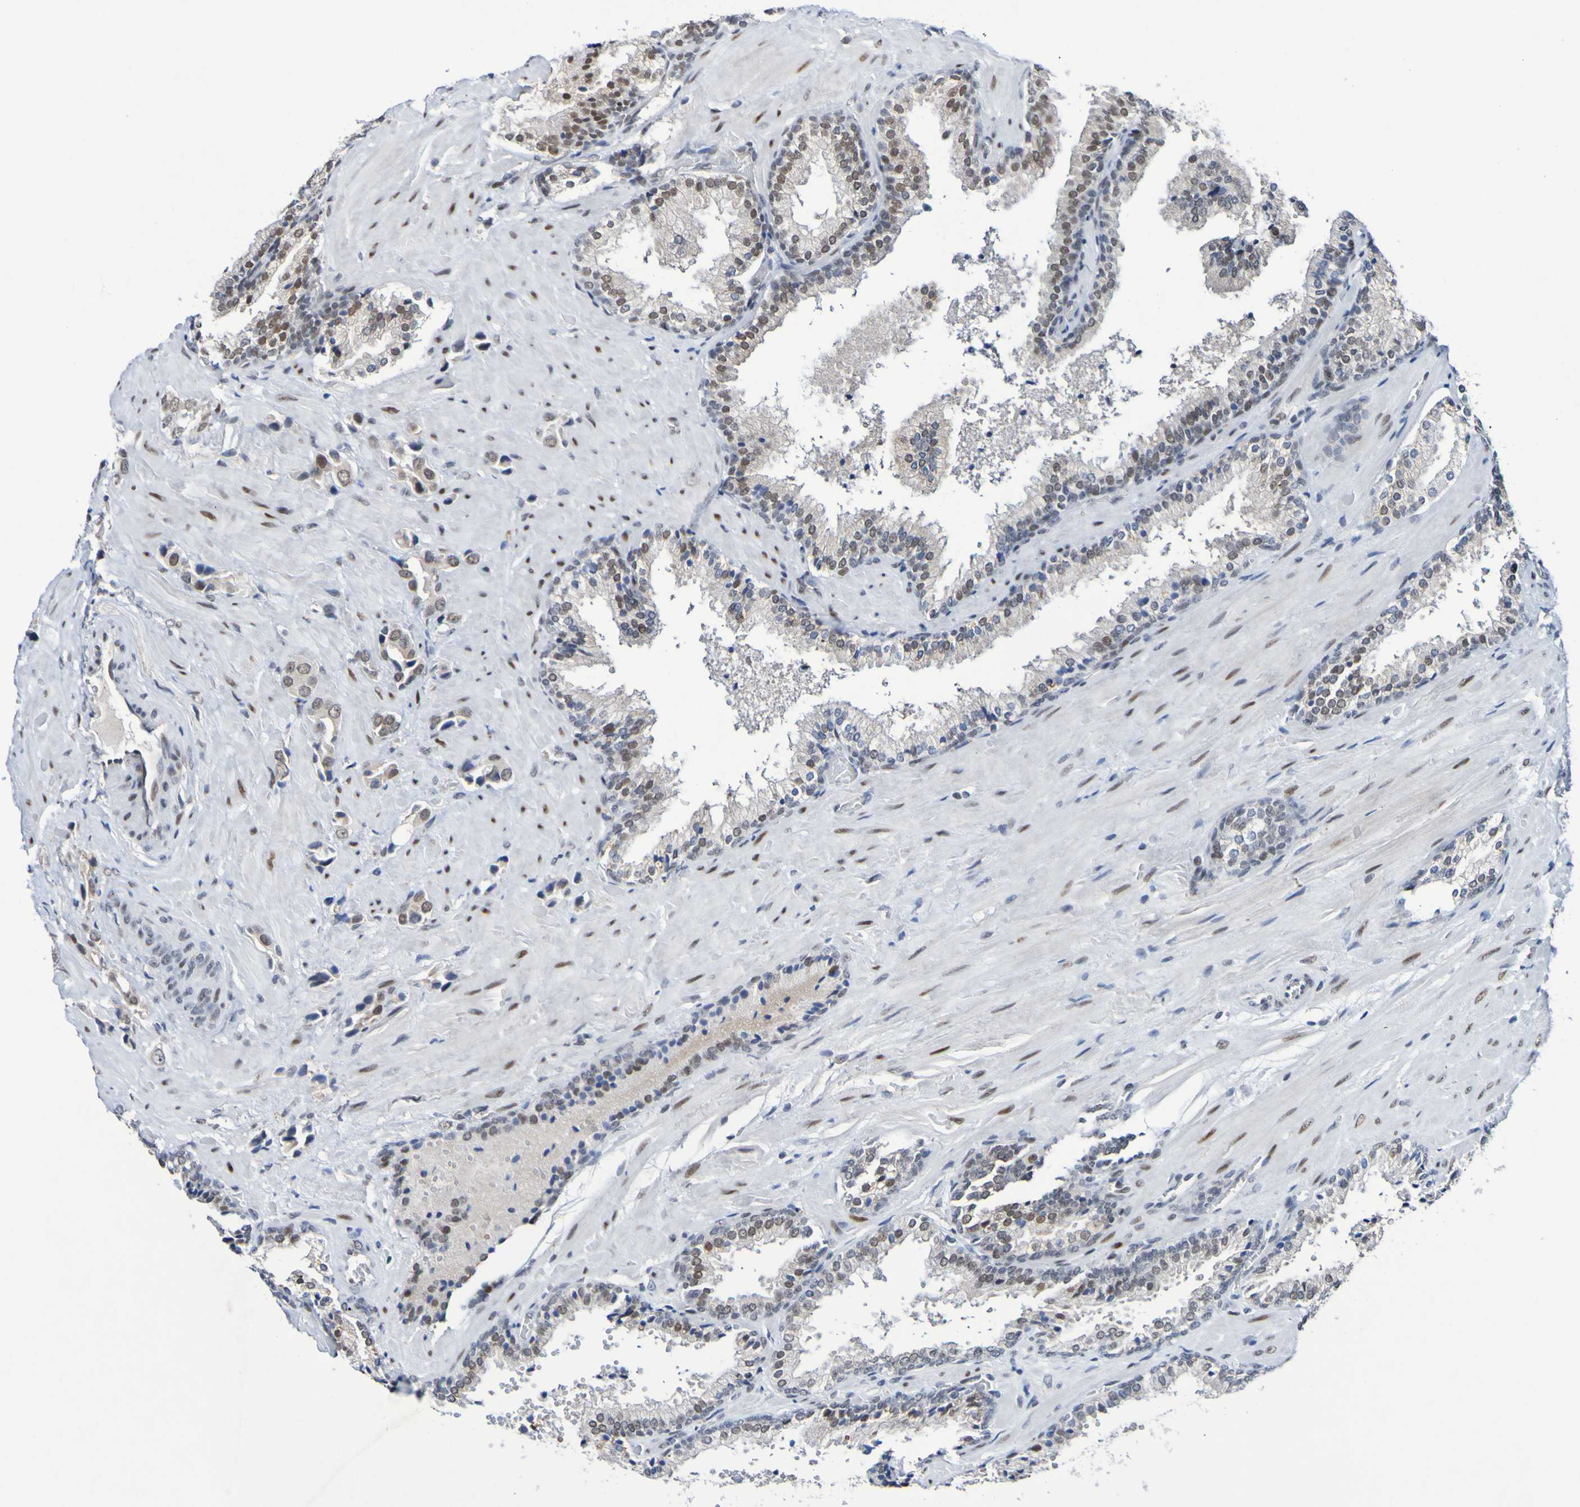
{"staining": {"intensity": "moderate", "quantity": ">75%", "location": "nuclear"}, "tissue": "prostate cancer", "cell_type": "Tumor cells", "image_type": "cancer", "snomed": [{"axis": "morphology", "description": "Adenocarcinoma, High grade"}, {"axis": "topography", "description": "Prostate"}], "caption": "Immunohistochemical staining of human adenocarcinoma (high-grade) (prostate) demonstrates medium levels of moderate nuclear positivity in about >75% of tumor cells. Using DAB (3,3'-diaminobenzidine) (brown) and hematoxylin (blue) stains, captured at high magnification using brightfield microscopy.", "gene": "PCGF1", "patient": {"sex": "male", "age": 64}}